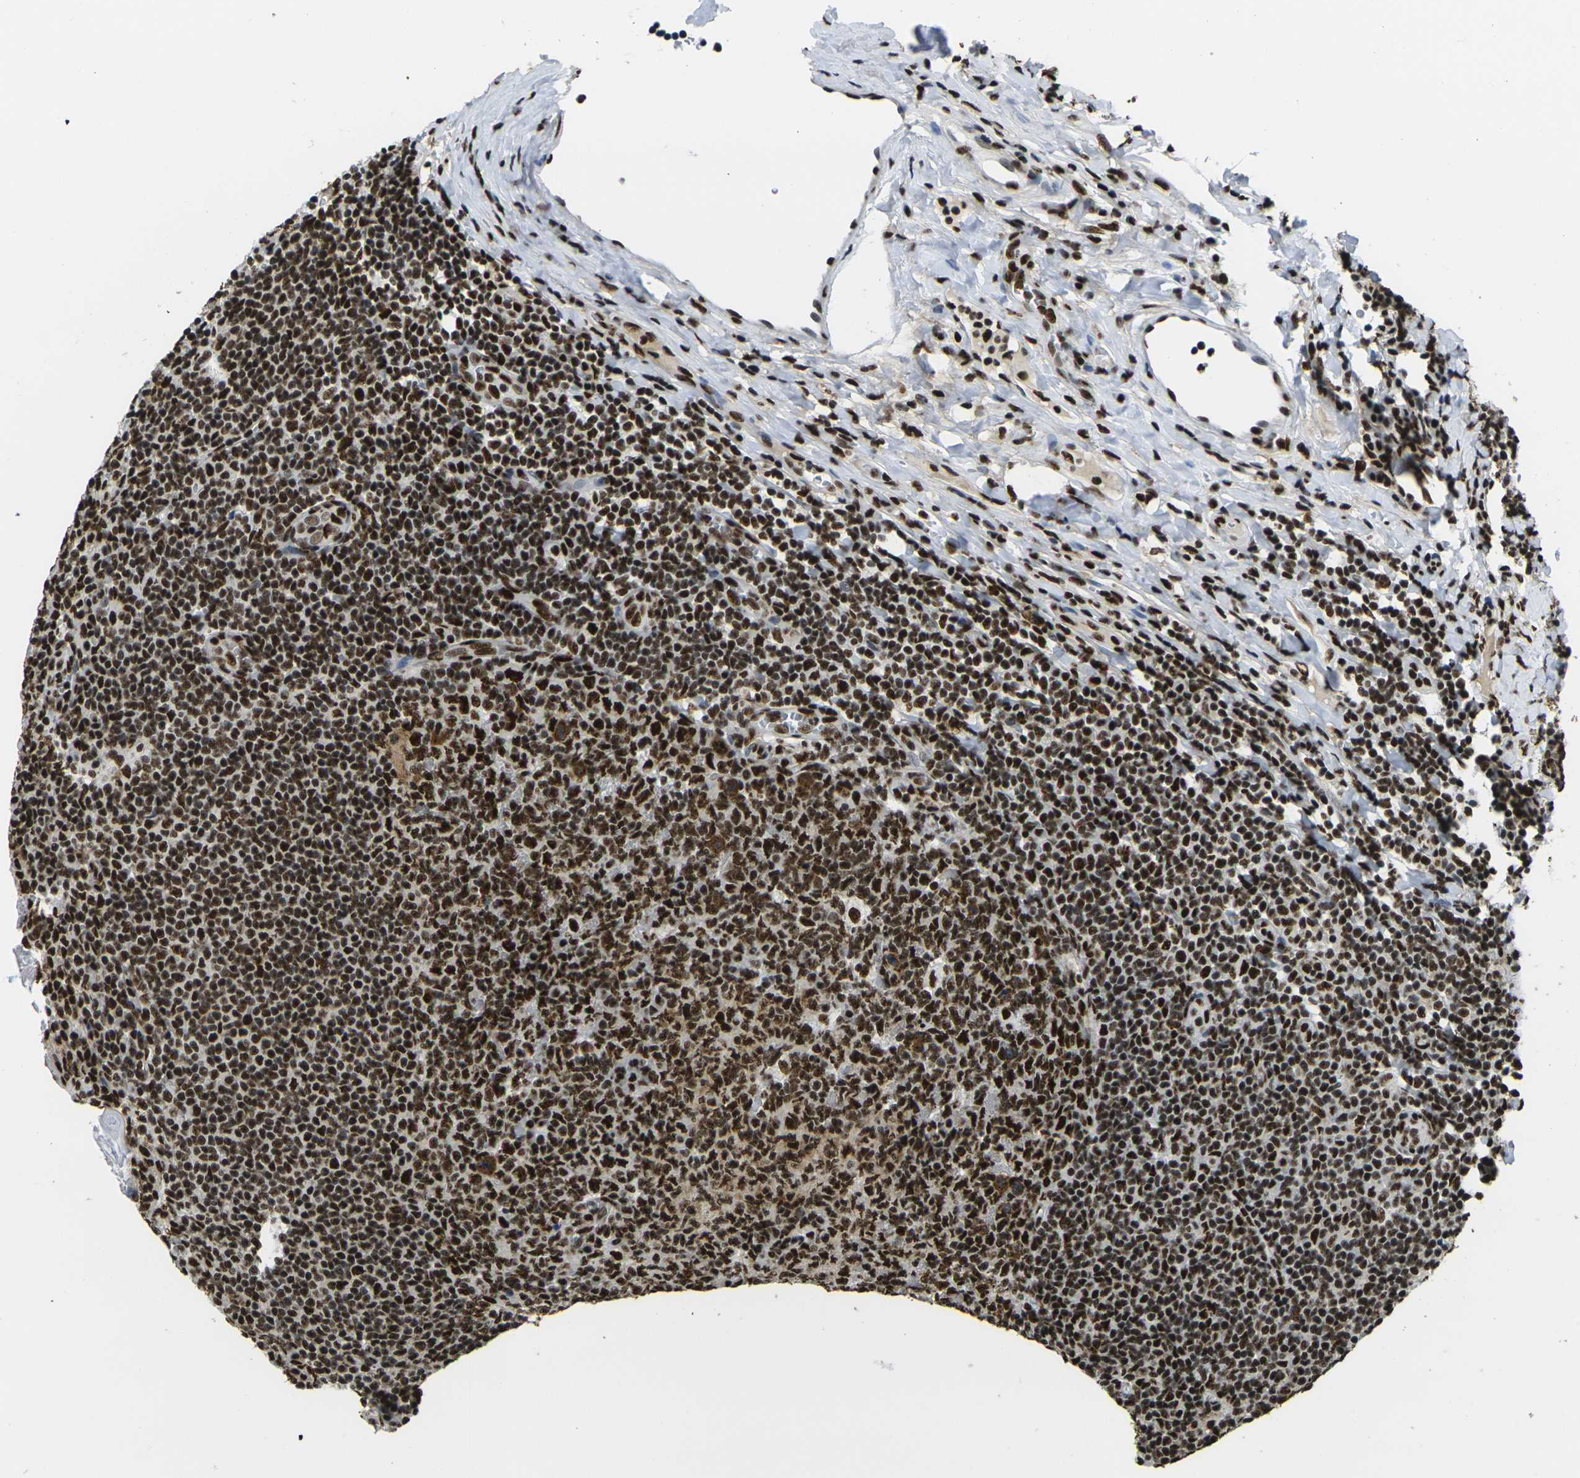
{"staining": {"intensity": "strong", "quantity": ">75%", "location": "nuclear"}, "tissue": "tonsil", "cell_type": "Germinal center cells", "image_type": "normal", "snomed": [{"axis": "morphology", "description": "Normal tissue, NOS"}, {"axis": "topography", "description": "Tonsil"}], "caption": "Protein staining displays strong nuclear staining in about >75% of germinal center cells in normal tonsil.", "gene": "SMARCC1", "patient": {"sex": "male", "age": 31}}